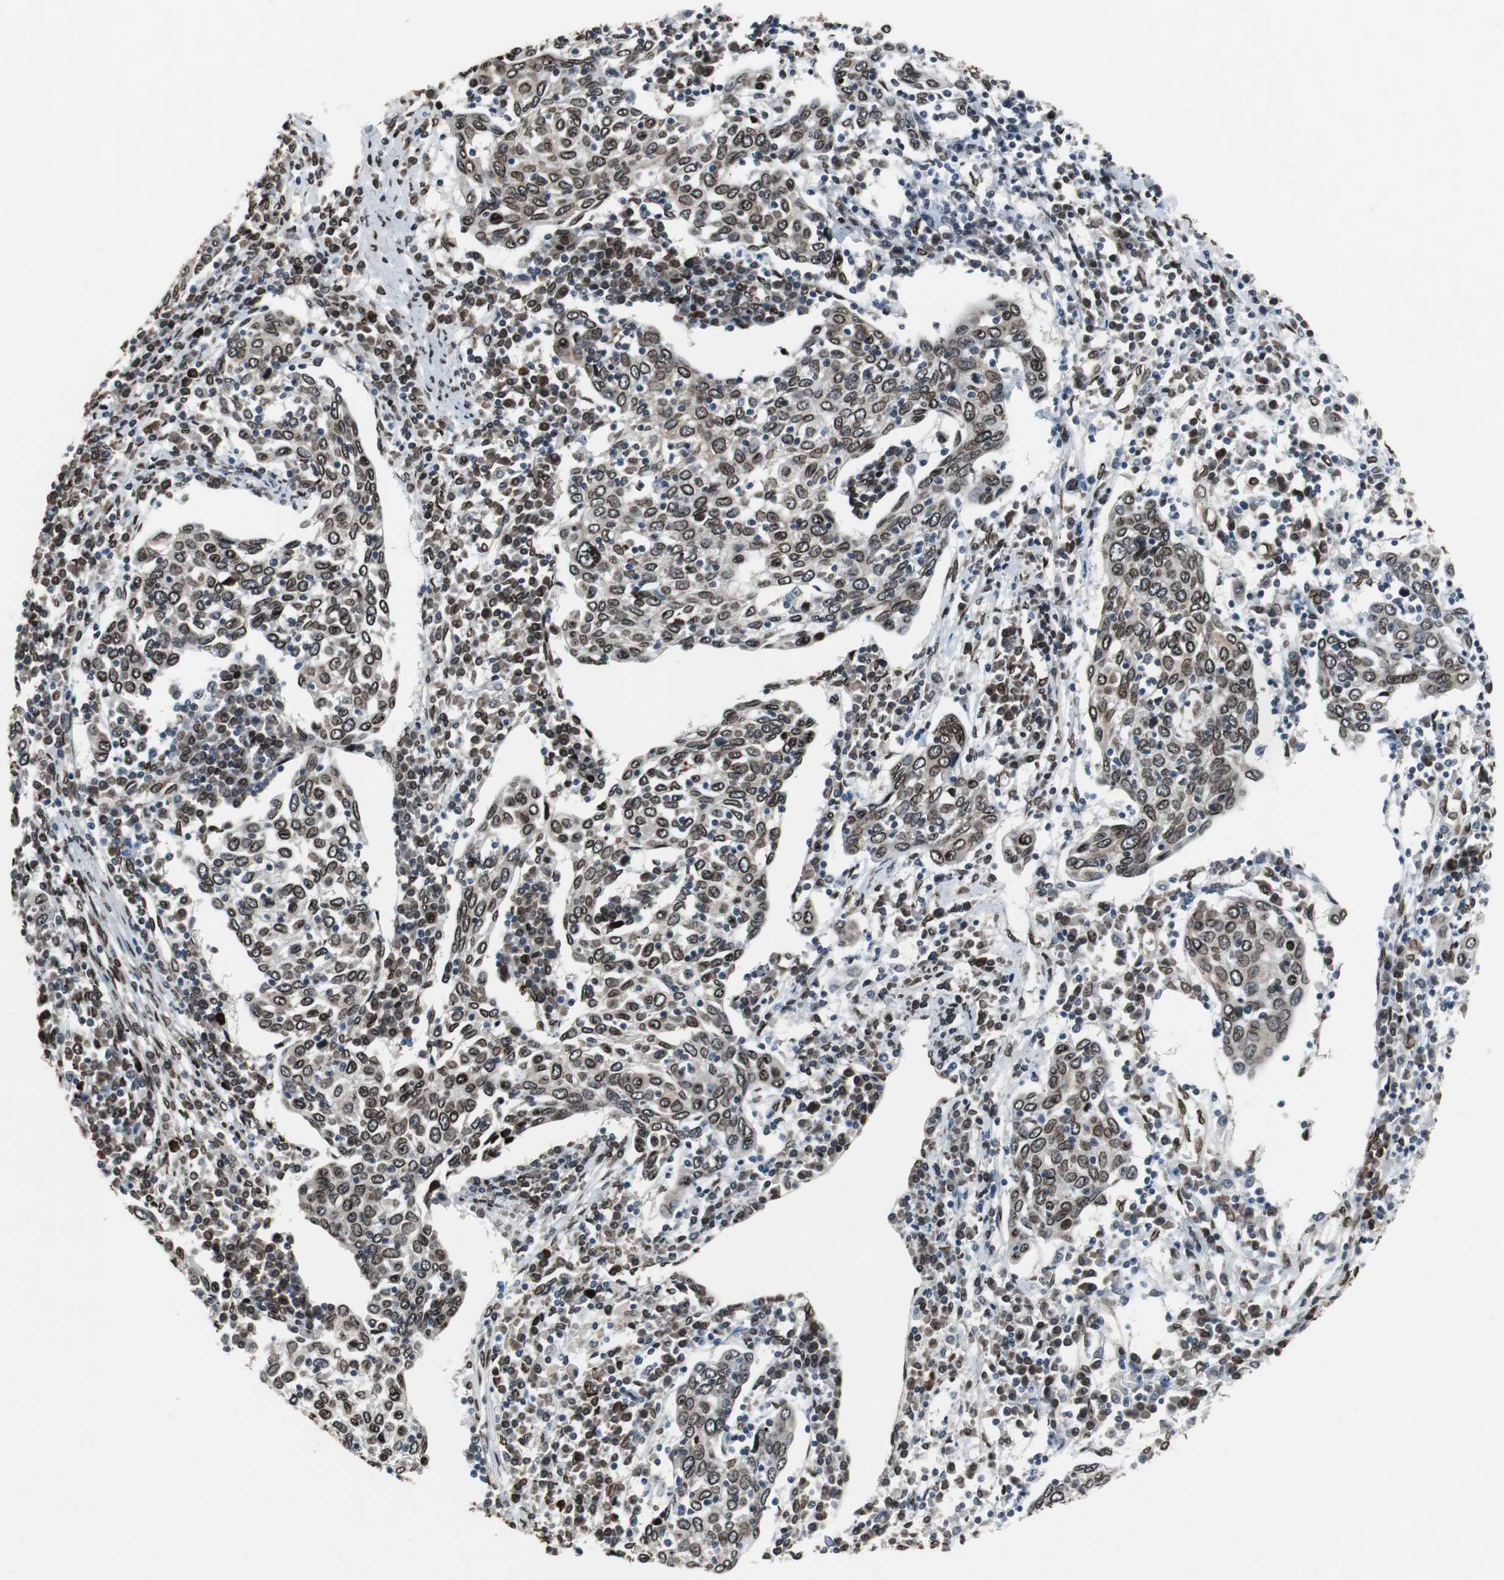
{"staining": {"intensity": "strong", "quantity": ">75%", "location": "cytoplasmic/membranous,nuclear"}, "tissue": "cervical cancer", "cell_type": "Tumor cells", "image_type": "cancer", "snomed": [{"axis": "morphology", "description": "Squamous cell carcinoma, NOS"}, {"axis": "topography", "description": "Cervix"}], "caption": "Human cervical cancer (squamous cell carcinoma) stained for a protein (brown) demonstrates strong cytoplasmic/membranous and nuclear positive expression in about >75% of tumor cells.", "gene": "LMNA", "patient": {"sex": "female", "age": 40}}